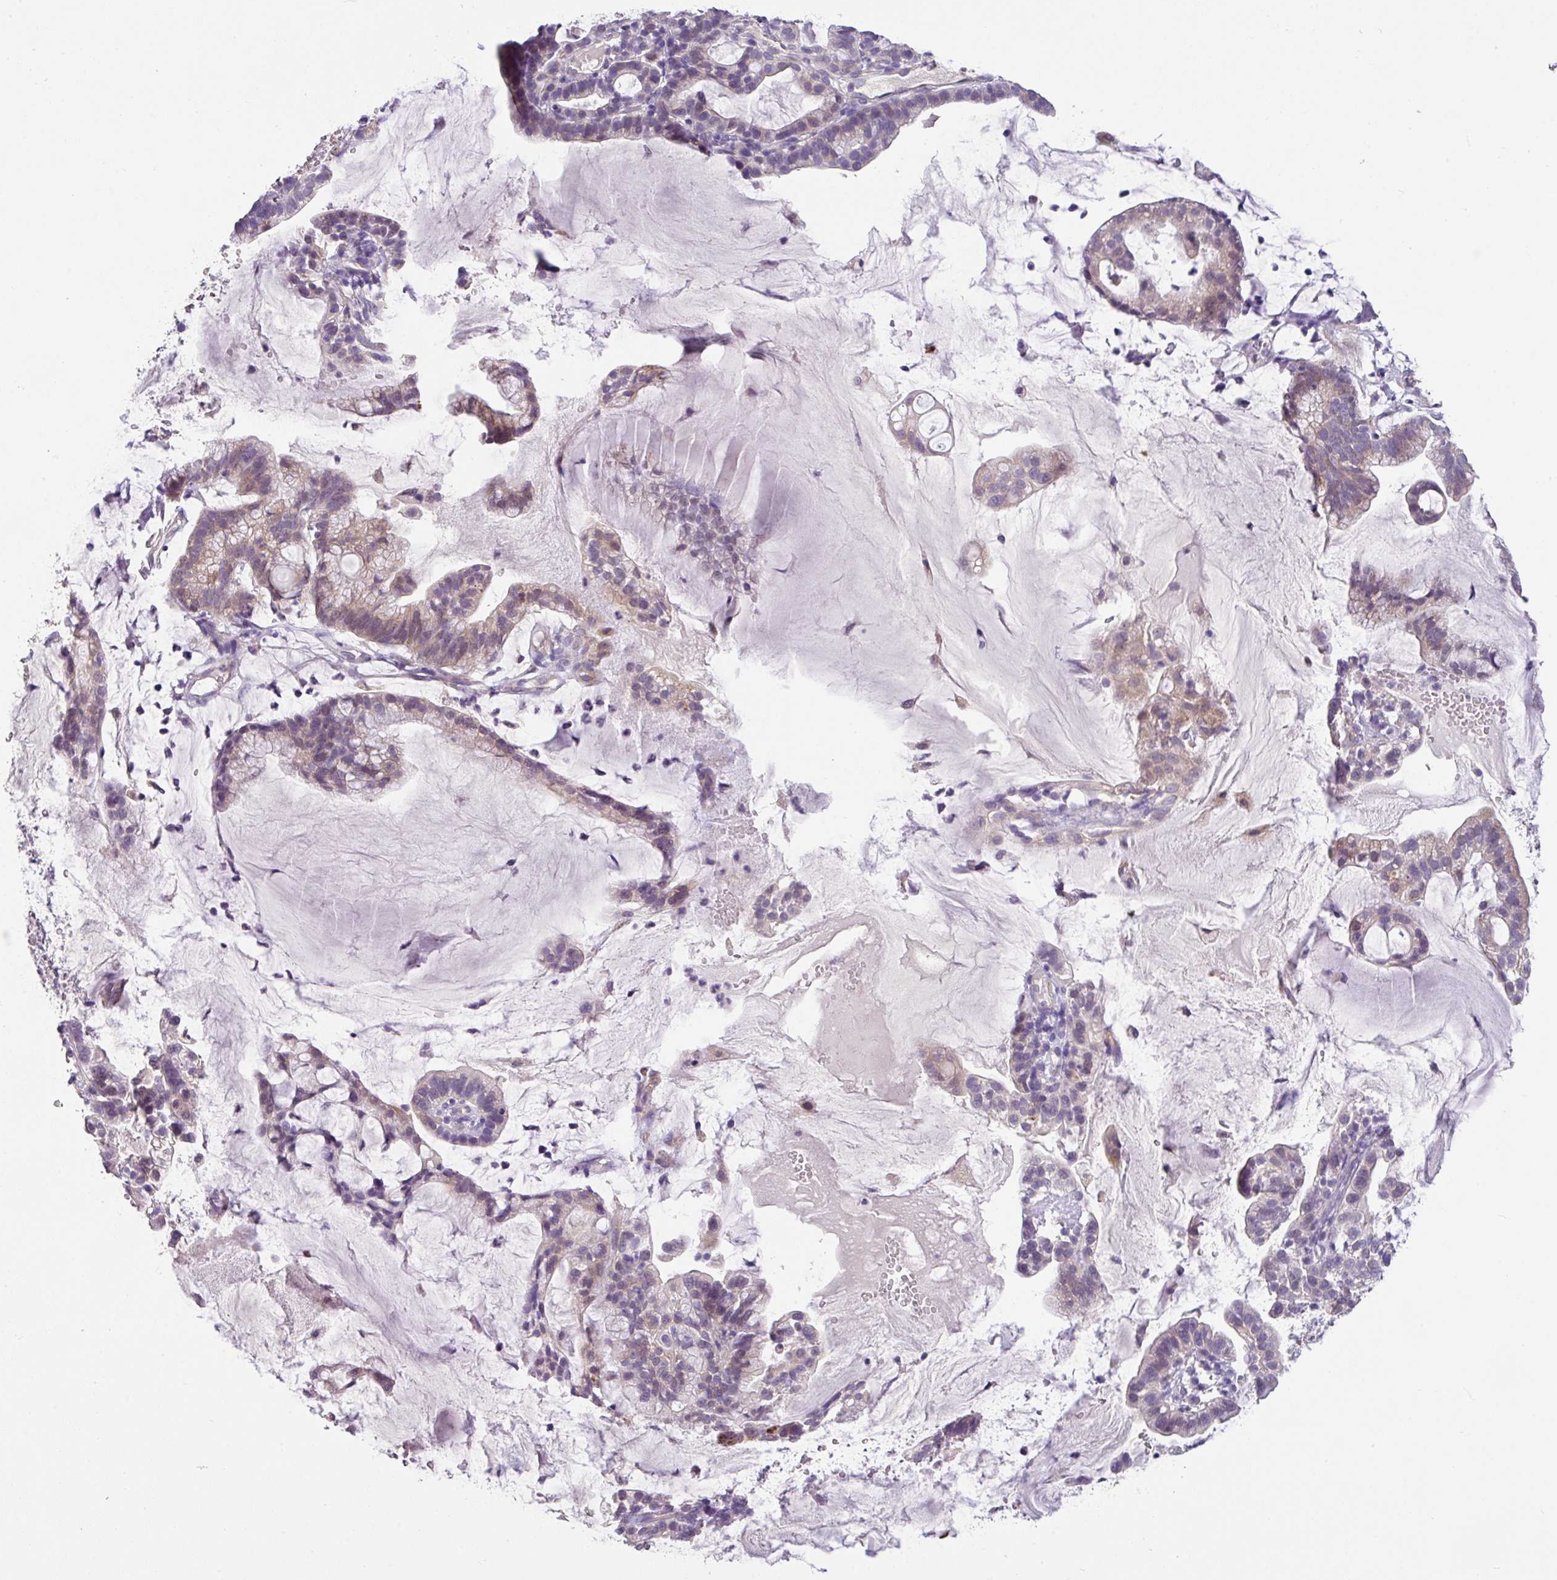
{"staining": {"intensity": "weak", "quantity": "<25%", "location": "cytoplasmic/membranous"}, "tissue": "cervical cancer", "cell_type": "Tumor cells", "image_type": "cancer", "snomed": [{"axis": "morphology", "description": "Adenocarcinoma, NOS"}, {"axis": "topography", "description": "Cervix"}], "caption": "High power microscopy micrograph of an IHC photomicrograph of cervical cancer, revealing no significant staining in tumor cells. Brightfield microscopy of IHC stained with DAB (brown) and hematoxylin (blue), captured at high magnification.", "gene": "ZG16", "patient": {"sex": "female", "age": 41}}